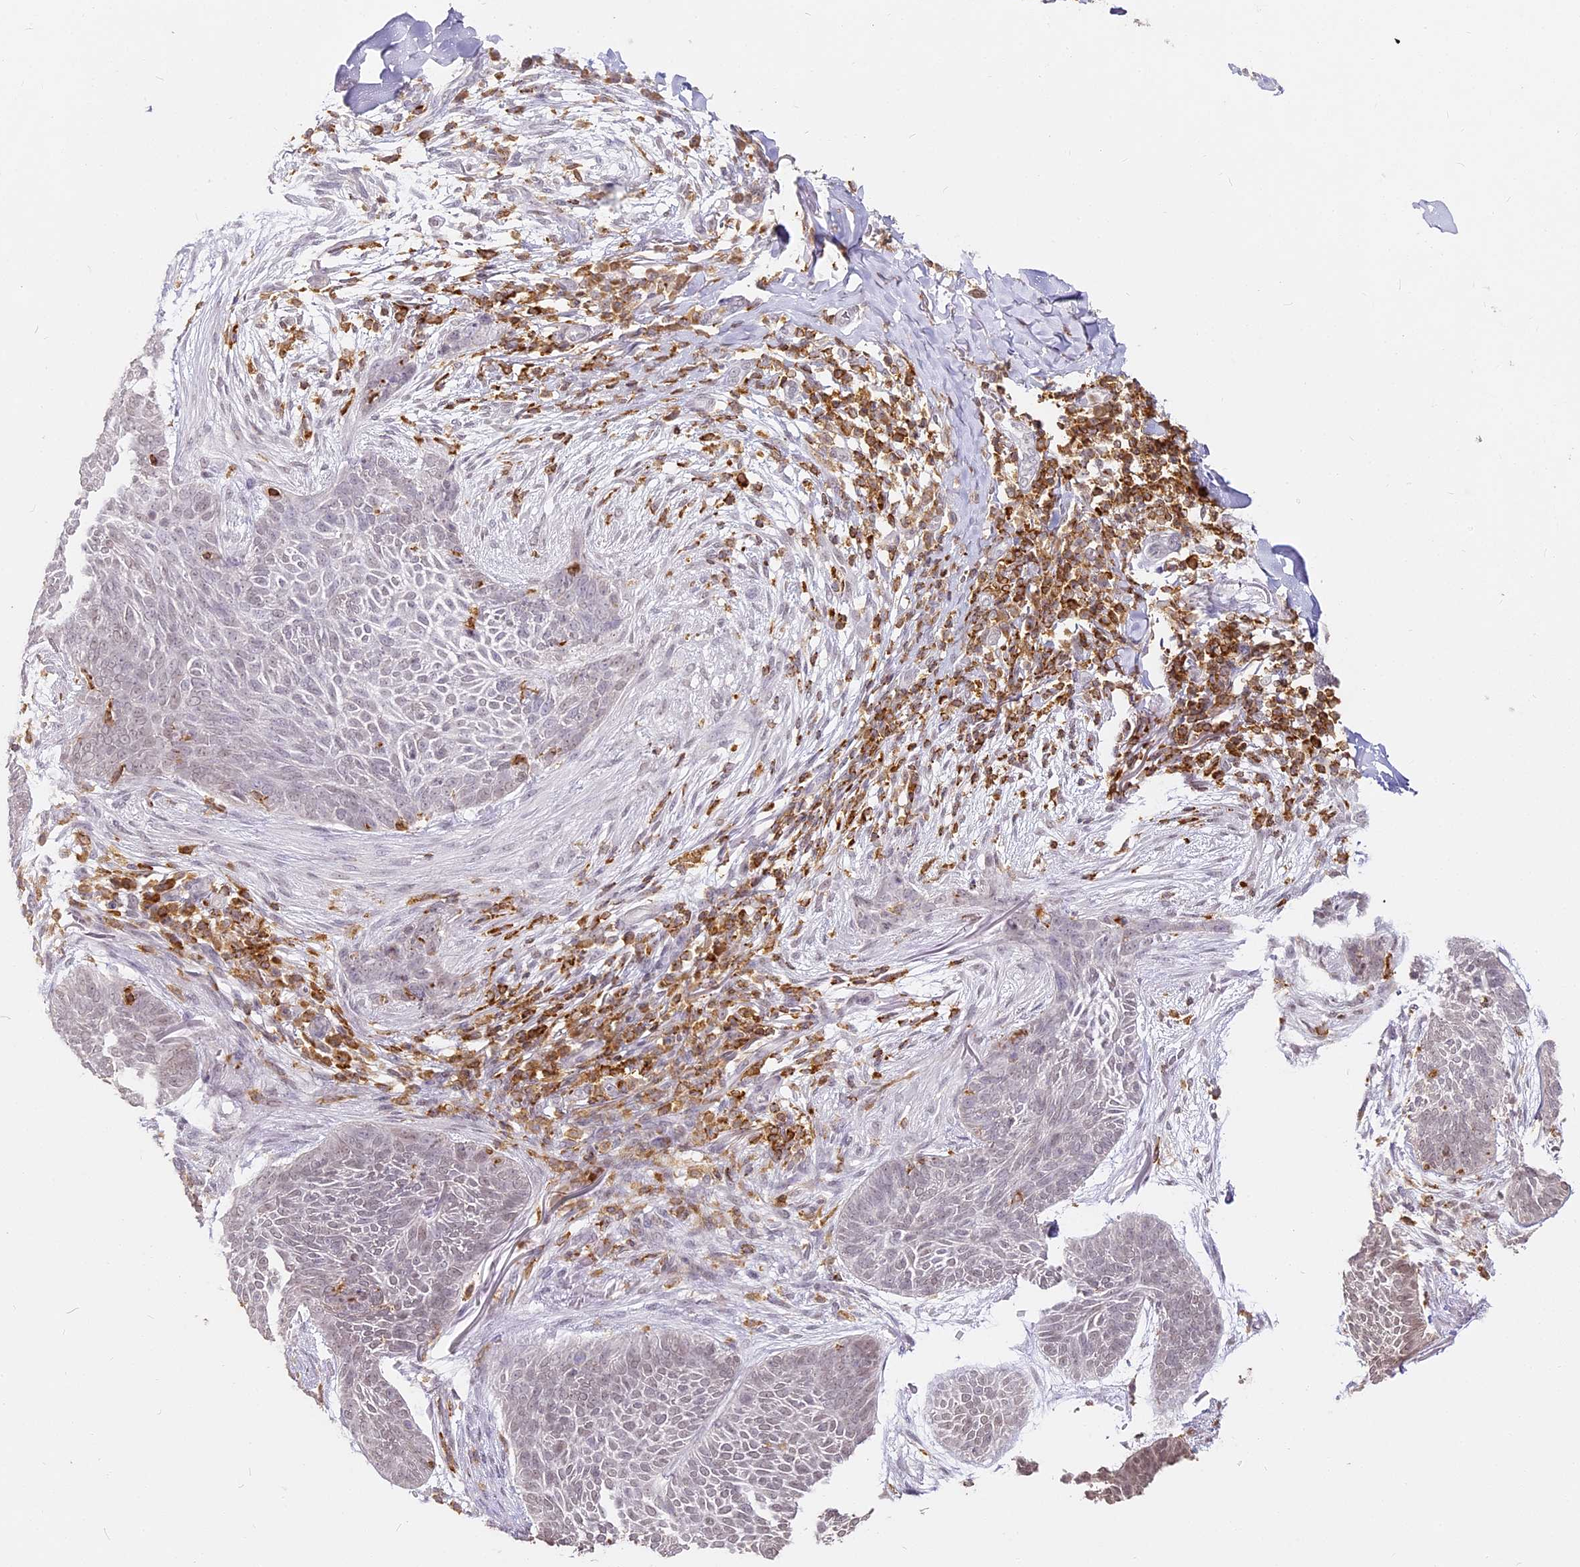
{"staining": {"intensity": "negative", "quantity": "none", "location": "none"}, "tissue": "skin cancer", "cell_type": "Tumor cells", "image_type": "cancer", "snomed": [{"axis": "morphology", "description": "Basal cell carcinoma"}, {"axis": "topography", "description": "Skin"}], "caption": "There is no significant staining in tumor cells of skin cancer.", "gene": "DOCK2", "patient": {"sex": "male", "age": 85}}